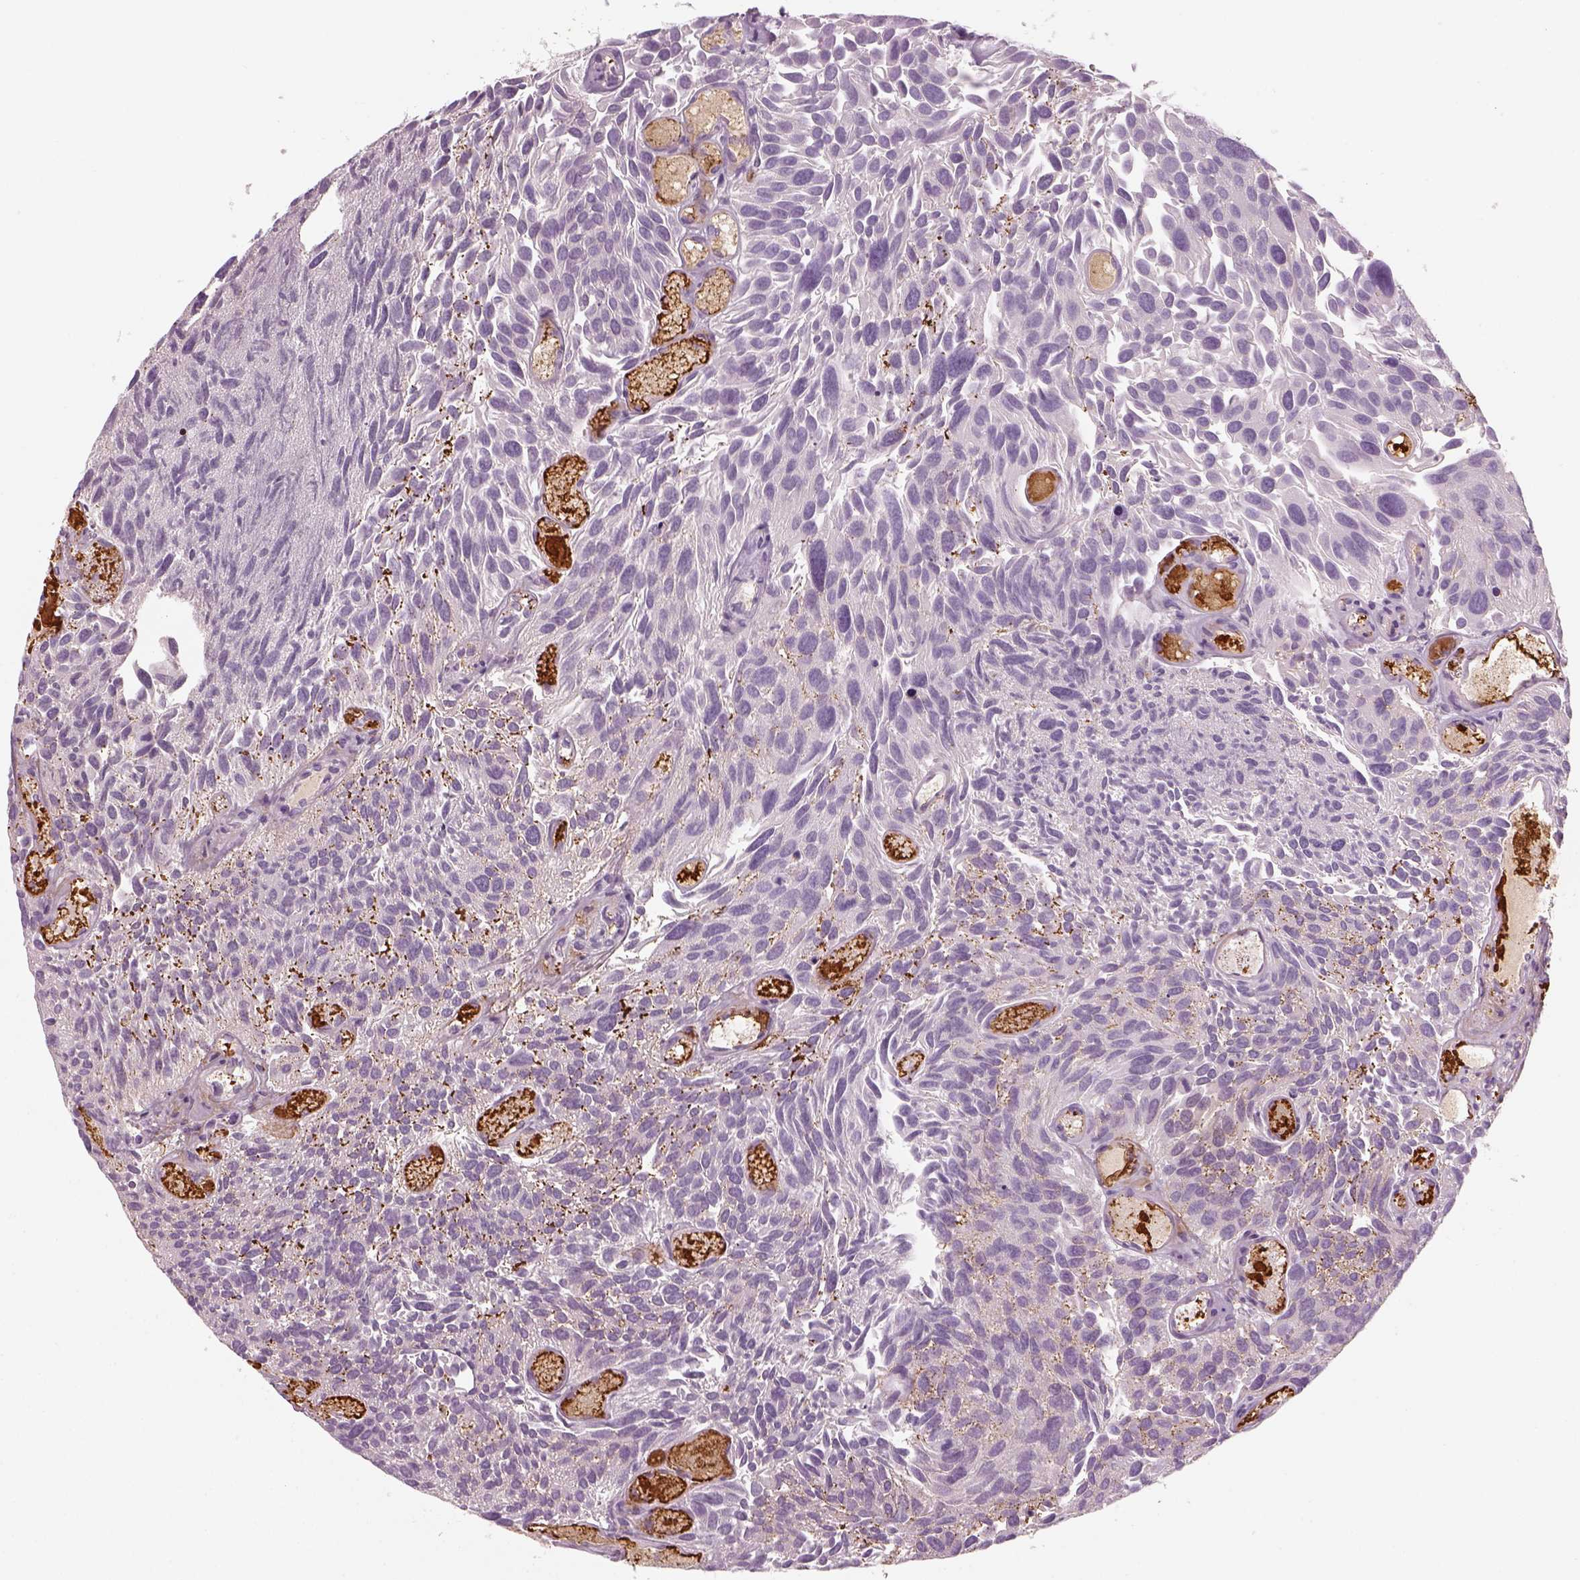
{"staining": {"intensity": "negative", "quantity": "none", "location": "none"}, "tissue": "urothelial cancer", "cell_type": "Tumor cells", "image_type": "cancer", "snomed": [{"axis": "morphology", "description": "Urothelial carcinoma, Low grade"}, {"axis": "topography", "description": "Urinary bladder"}], "caption": "Immunohistochemical staining of human urothelial cancer shows no significant positivity in tumor cells.", "gene": "PABPC1L2B", "patient": {"sex": "female", "age": 69}}